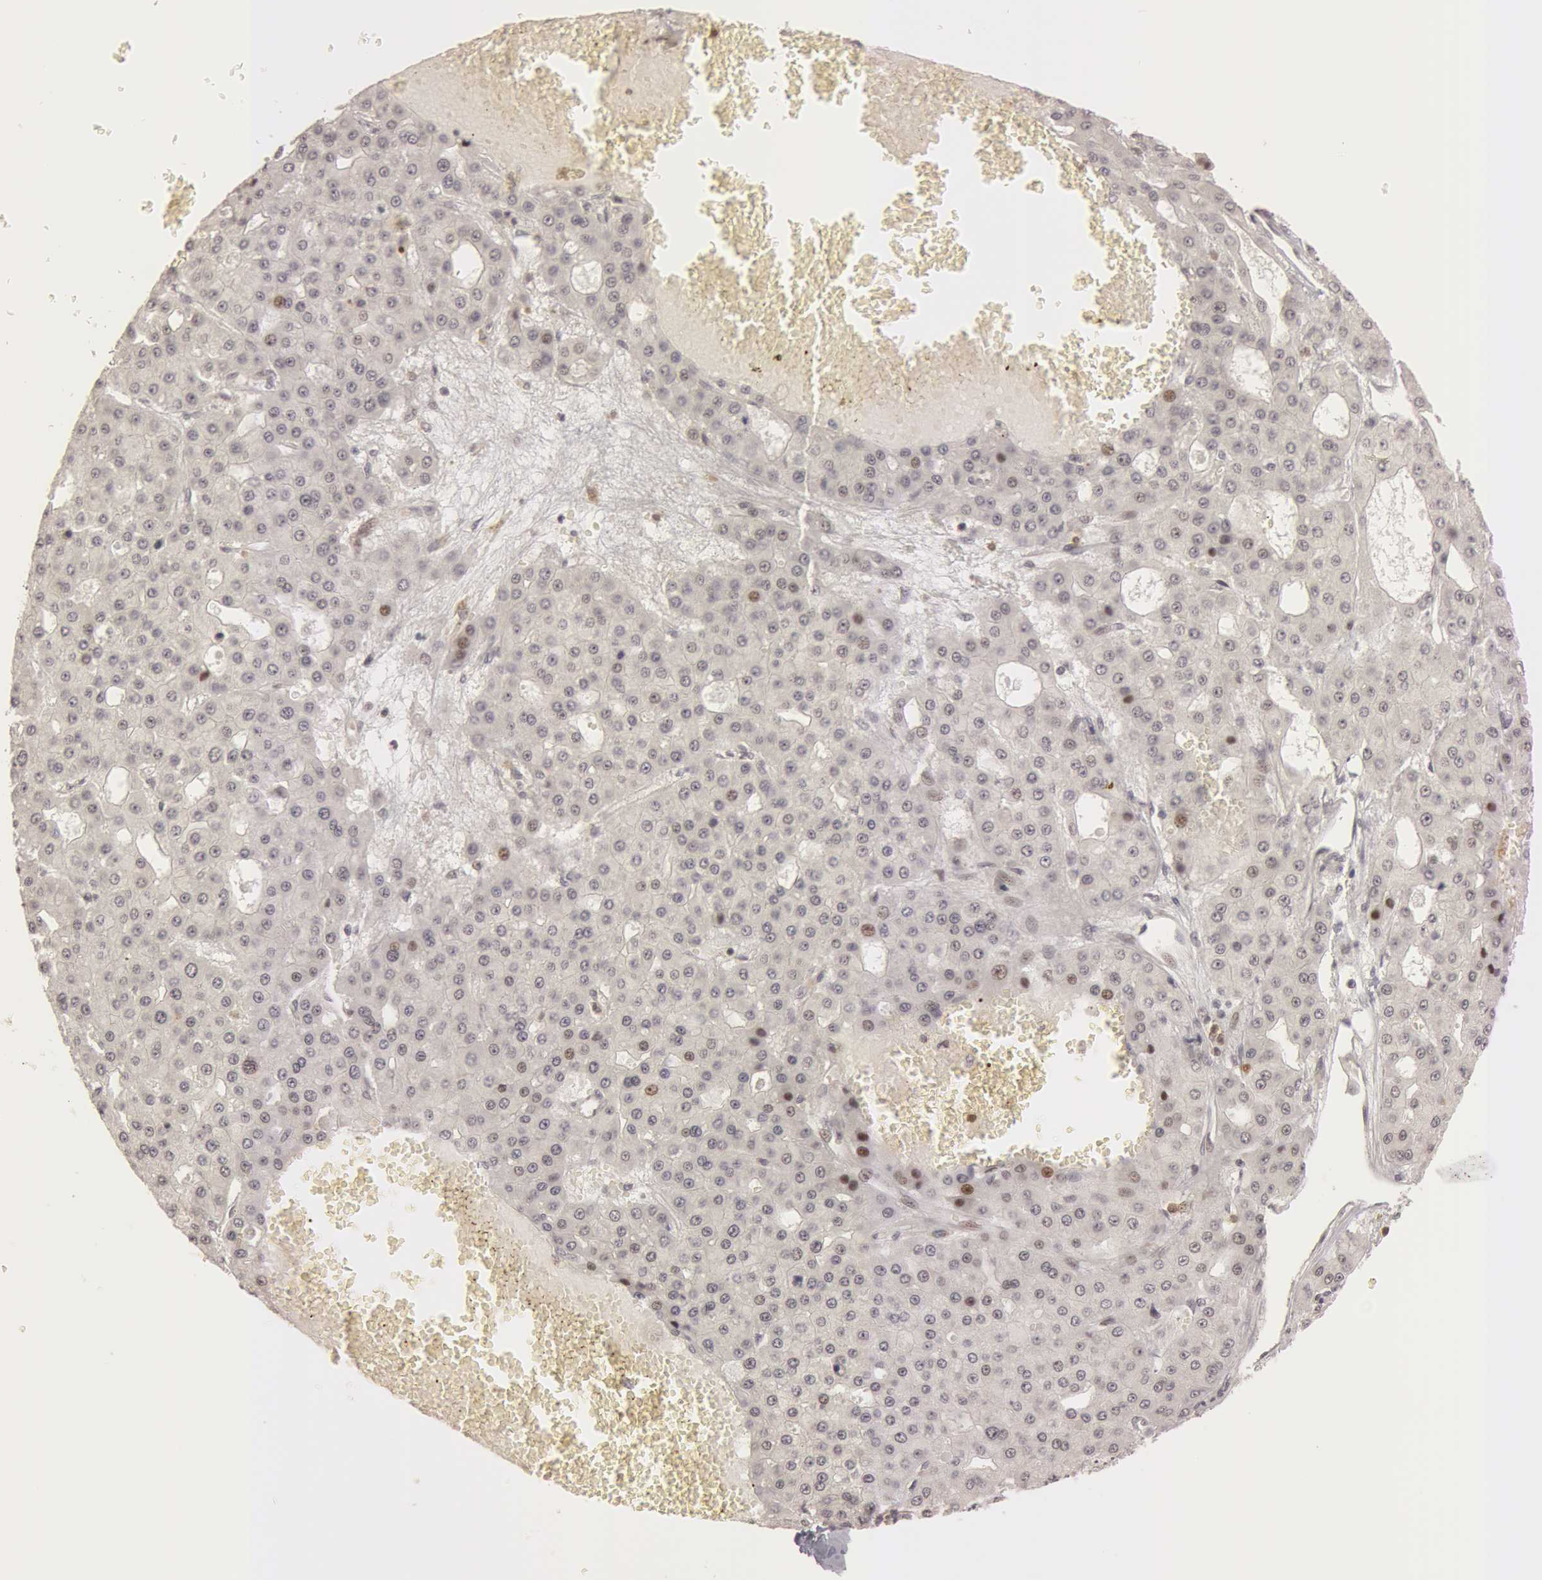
{"staining": {"intensity": "negative", "quantity": "none", "location": "none"}, "tissue": "liver cancer", "cell_type": "Tumor cells", "image_type": "cancer", "snomed": [{"axis": "morphology", "description": "Carcinoma, Hepatocellular, NOS"}, {"axis": "topography", "description": "Liver"}], "caption": "Tumor cells show no significant staining in hepatocellular carcinoma (liver).", "gene": "OASL", "patient": {"sex": "male", "age": 47}}